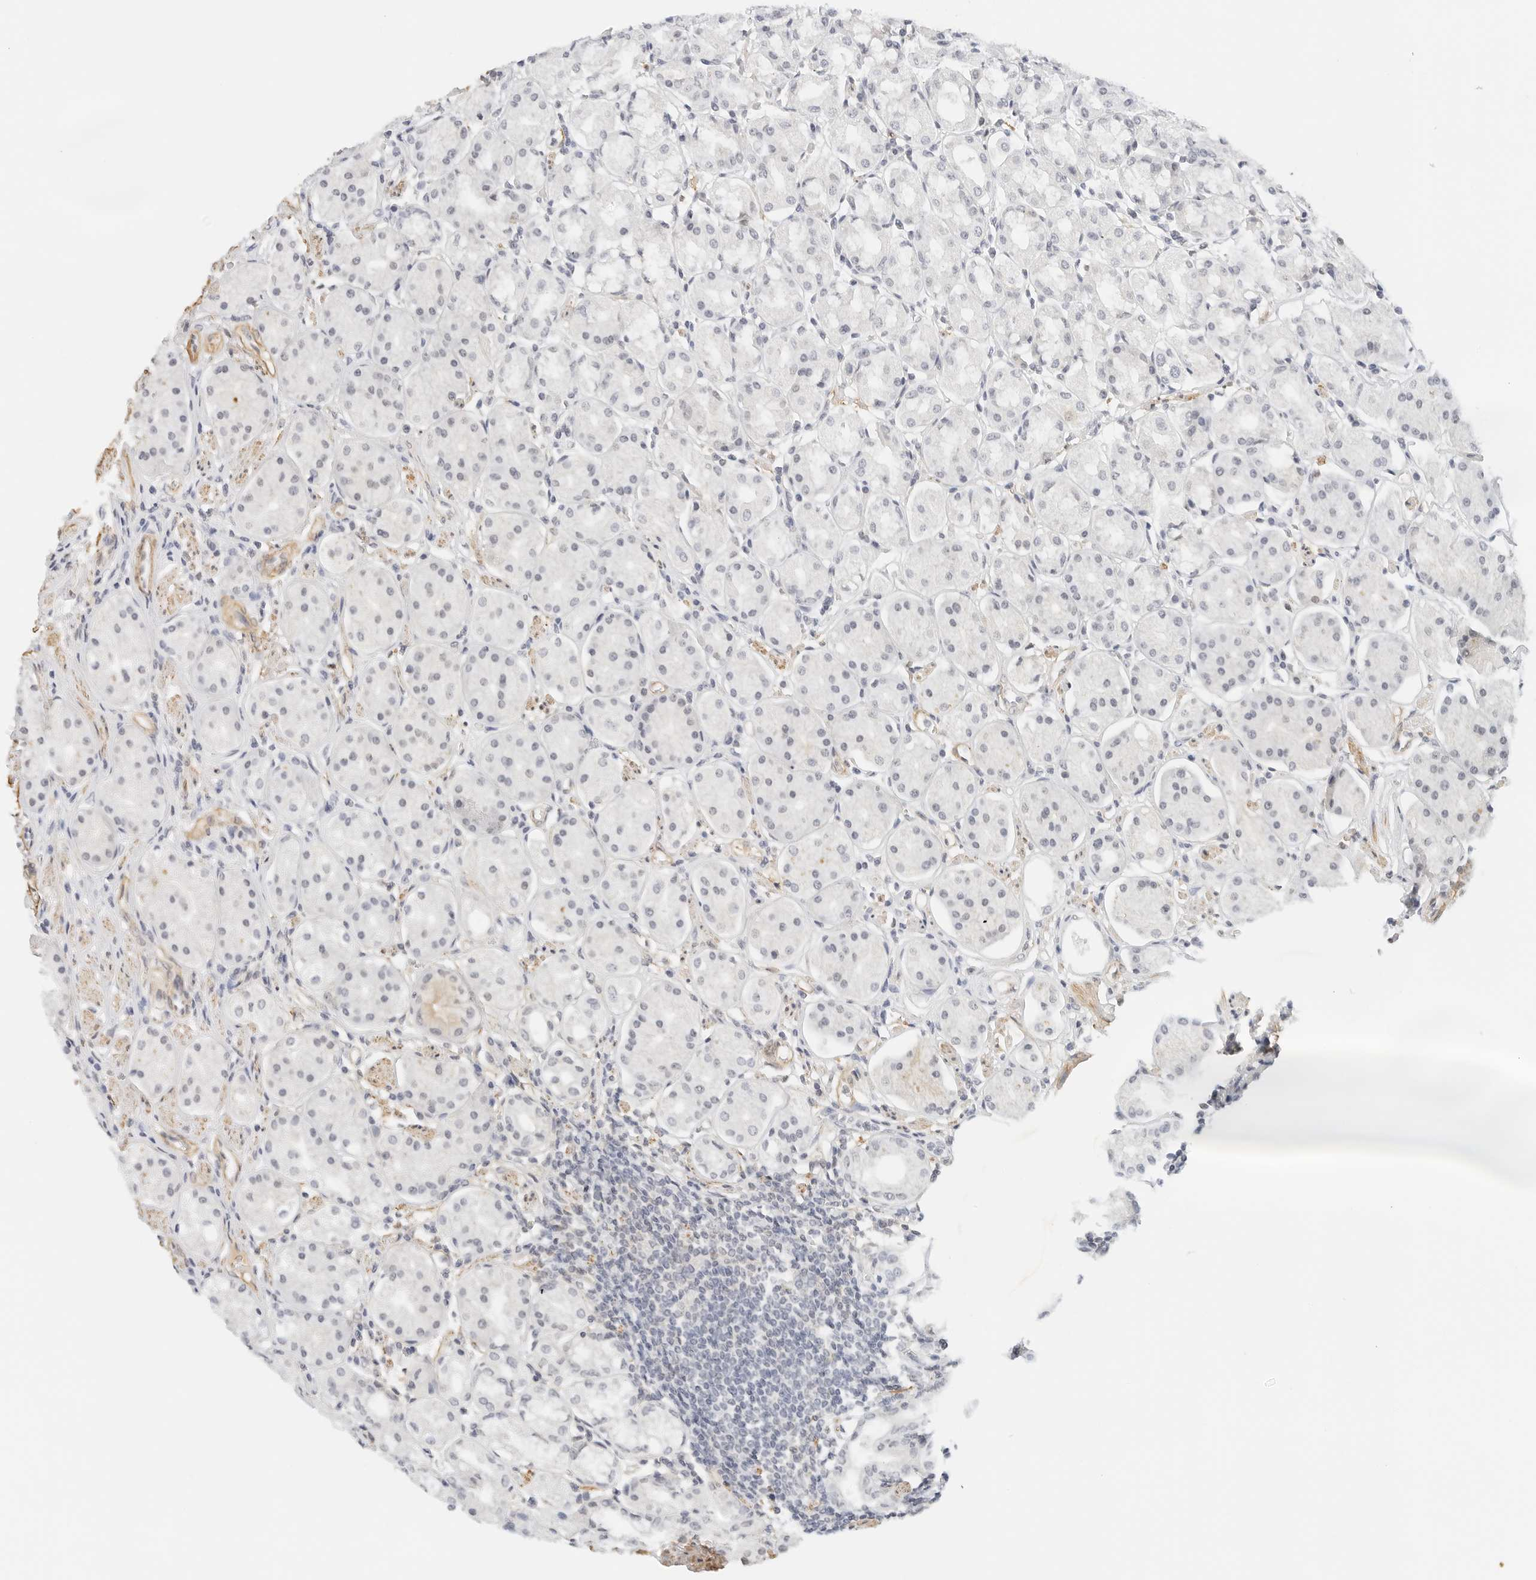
{"staining": {"intensity": "negative", "quantity": "none", "location": "none"}, "tissue": "stomach", "cell_type": "Glandular cells", "image_type": "normal", "snomed": [{"axis": "morphology", "description": "Normal tissue, NOS"}, {"axis": "topography", "description": "Stomach"}, {"axis": "topography", "description": "Stomach, lower"}], "caption": "Immunohistochemical staining of normal stomach displays no significant expression in glandular cells. (DAB (3,3'-diaminobenzidine) immunohistochemistry with hematoxylin counter stain).", "gene": "PKDCC", "patient": {"sex": "female", "age": 56}}